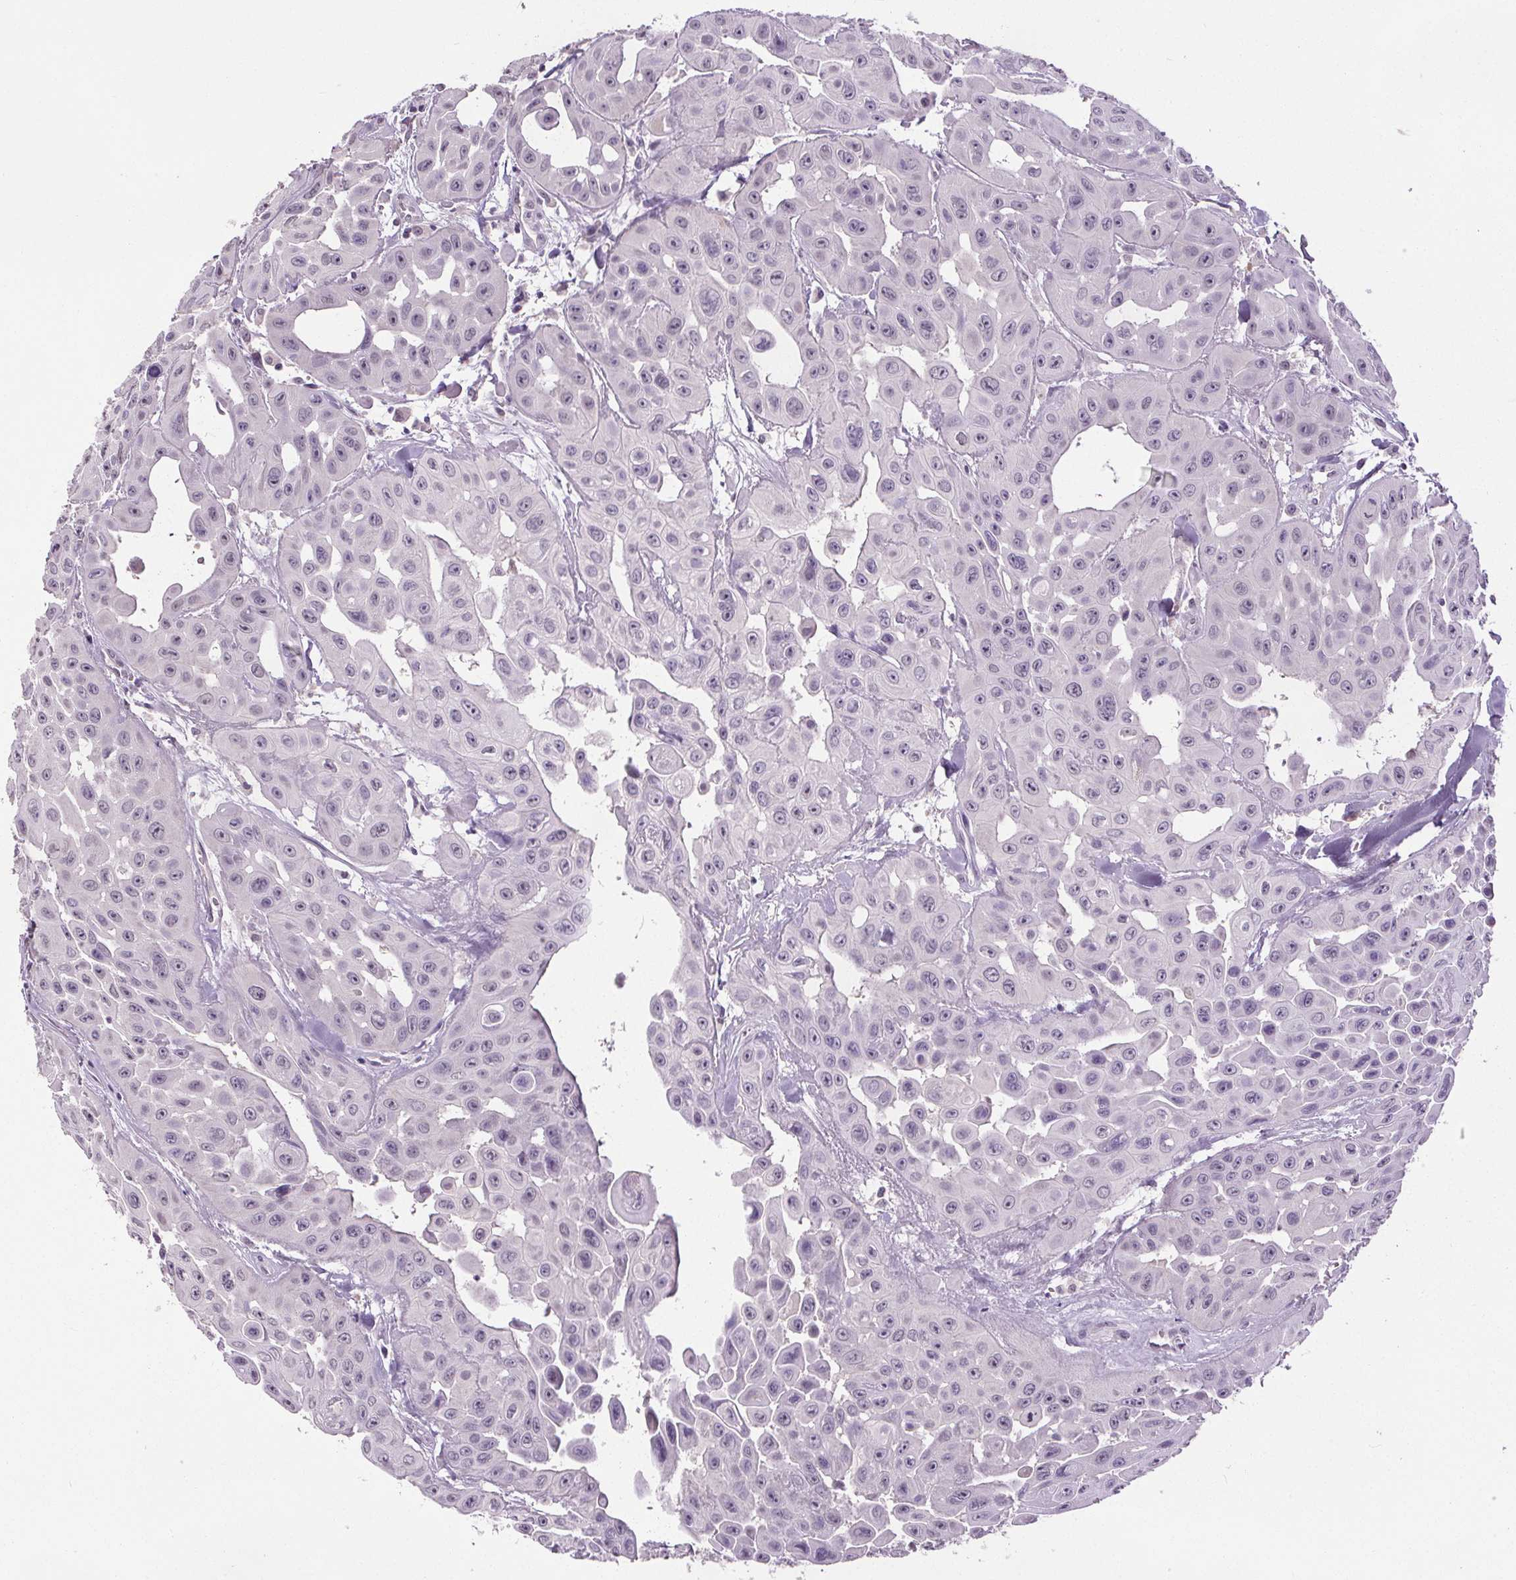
{"staining": {"intensity": "negative", "quantity": "none", "location": "none"}, "tissue": "head and neck cancer", "cell_type": "Tumor cells", "image_type": "cancer", "snomed": [{"axis": "morphology", "description": "Adenocarcinoma, NOS"}, {"axis": "topography", "description": "Head-Neck"}], "caption": "Immunohistochemistry image of human head and neck adenocarcinoma stained for a protein (brown), which exhibits no staining in tumor cells. (Brightfield microscopy of DAB (3,3'-diaminobenzidine) IHC at high magnification).", "gene": "SLC2A9", "patient": {"sex": "male", "age": 73}}